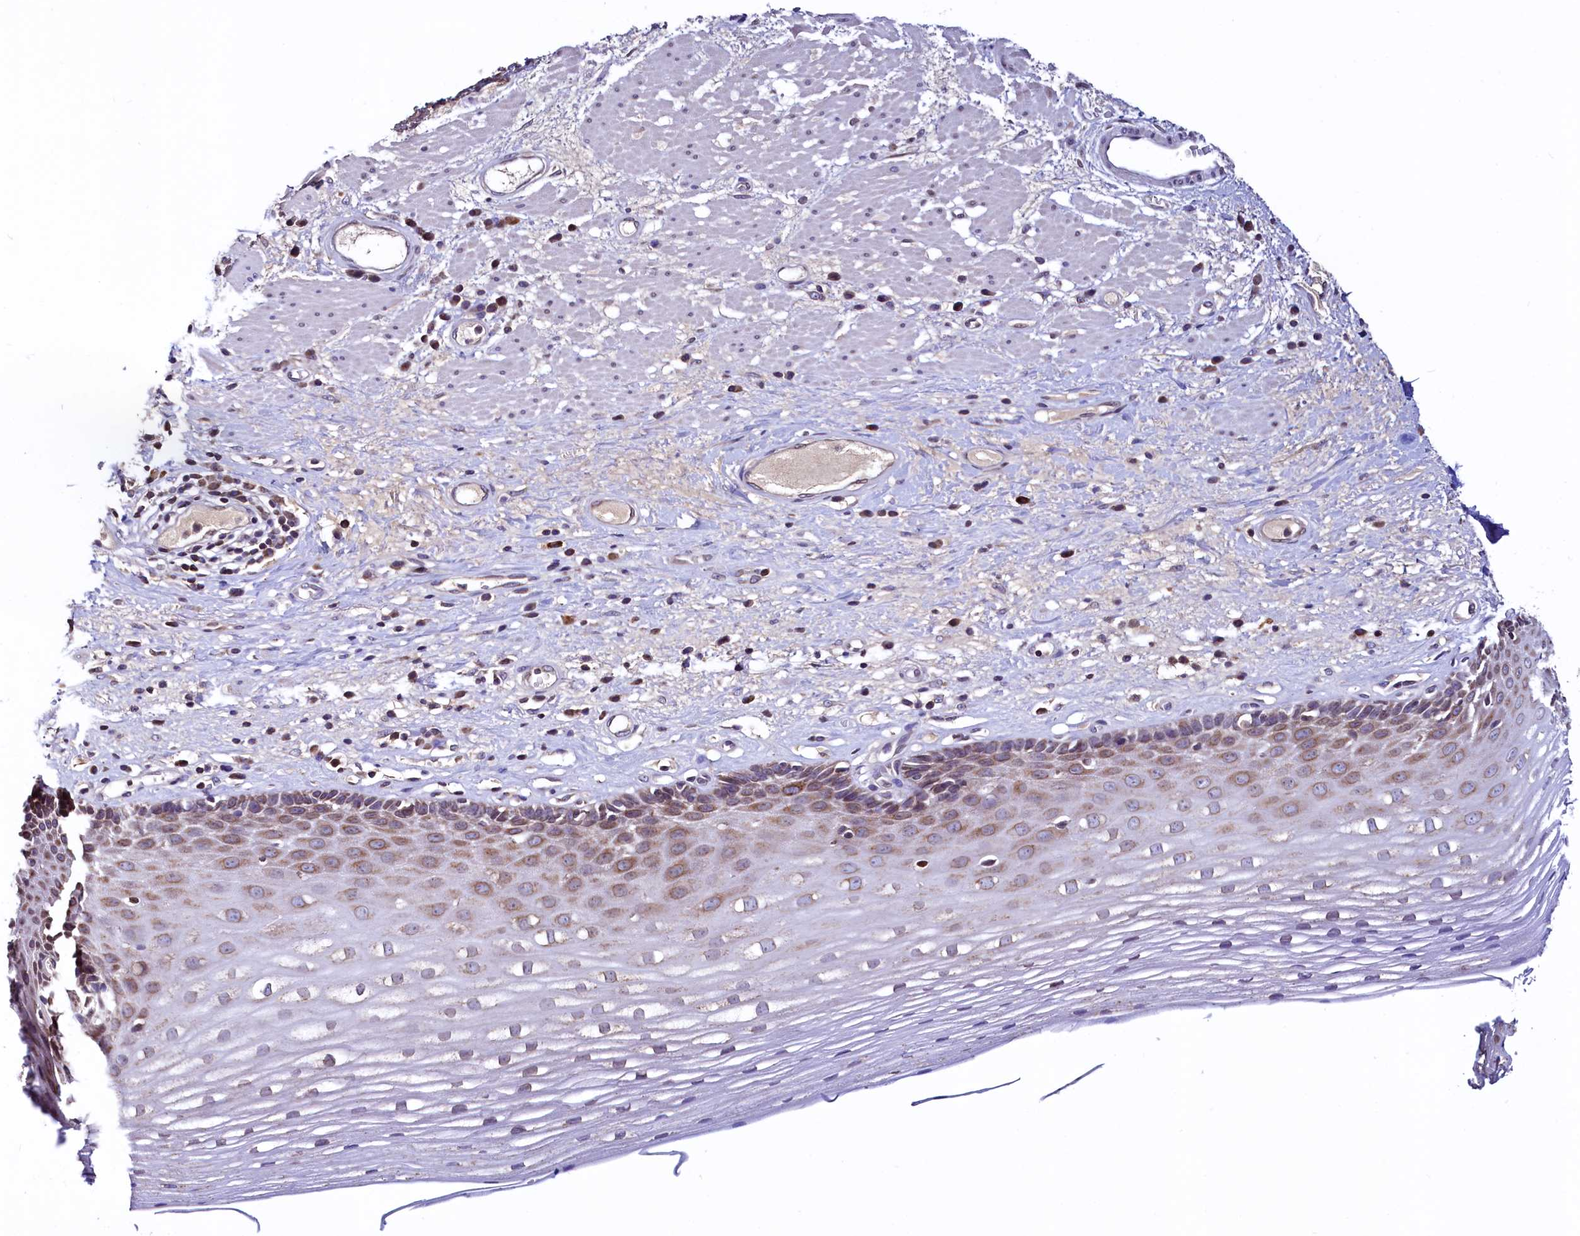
{"staining": {"intensity": "moderate", "quantity": "25%-75%", "location": "cytoplasmic/membranous"}, "tissue": "esophagus", "cell_type": "Squamous epithelial cells", "image_type": "normal", "snomed": [{"axis": "morphology", "description": "Normal tissue, NOS"}, {"axis": "topography", "description": "Esophagus"}], "caption": "This histopathology image displays unremarkable esophagus stained with immunohistochemistry to label a protein in brown. The cytoplasmic/membranous of squamous epithelial cells show moderate positivity for the protein. Nuclei are counter-stained blue.", "gene": "HAND1", "patient": {"sex": "male", "age": 62}}